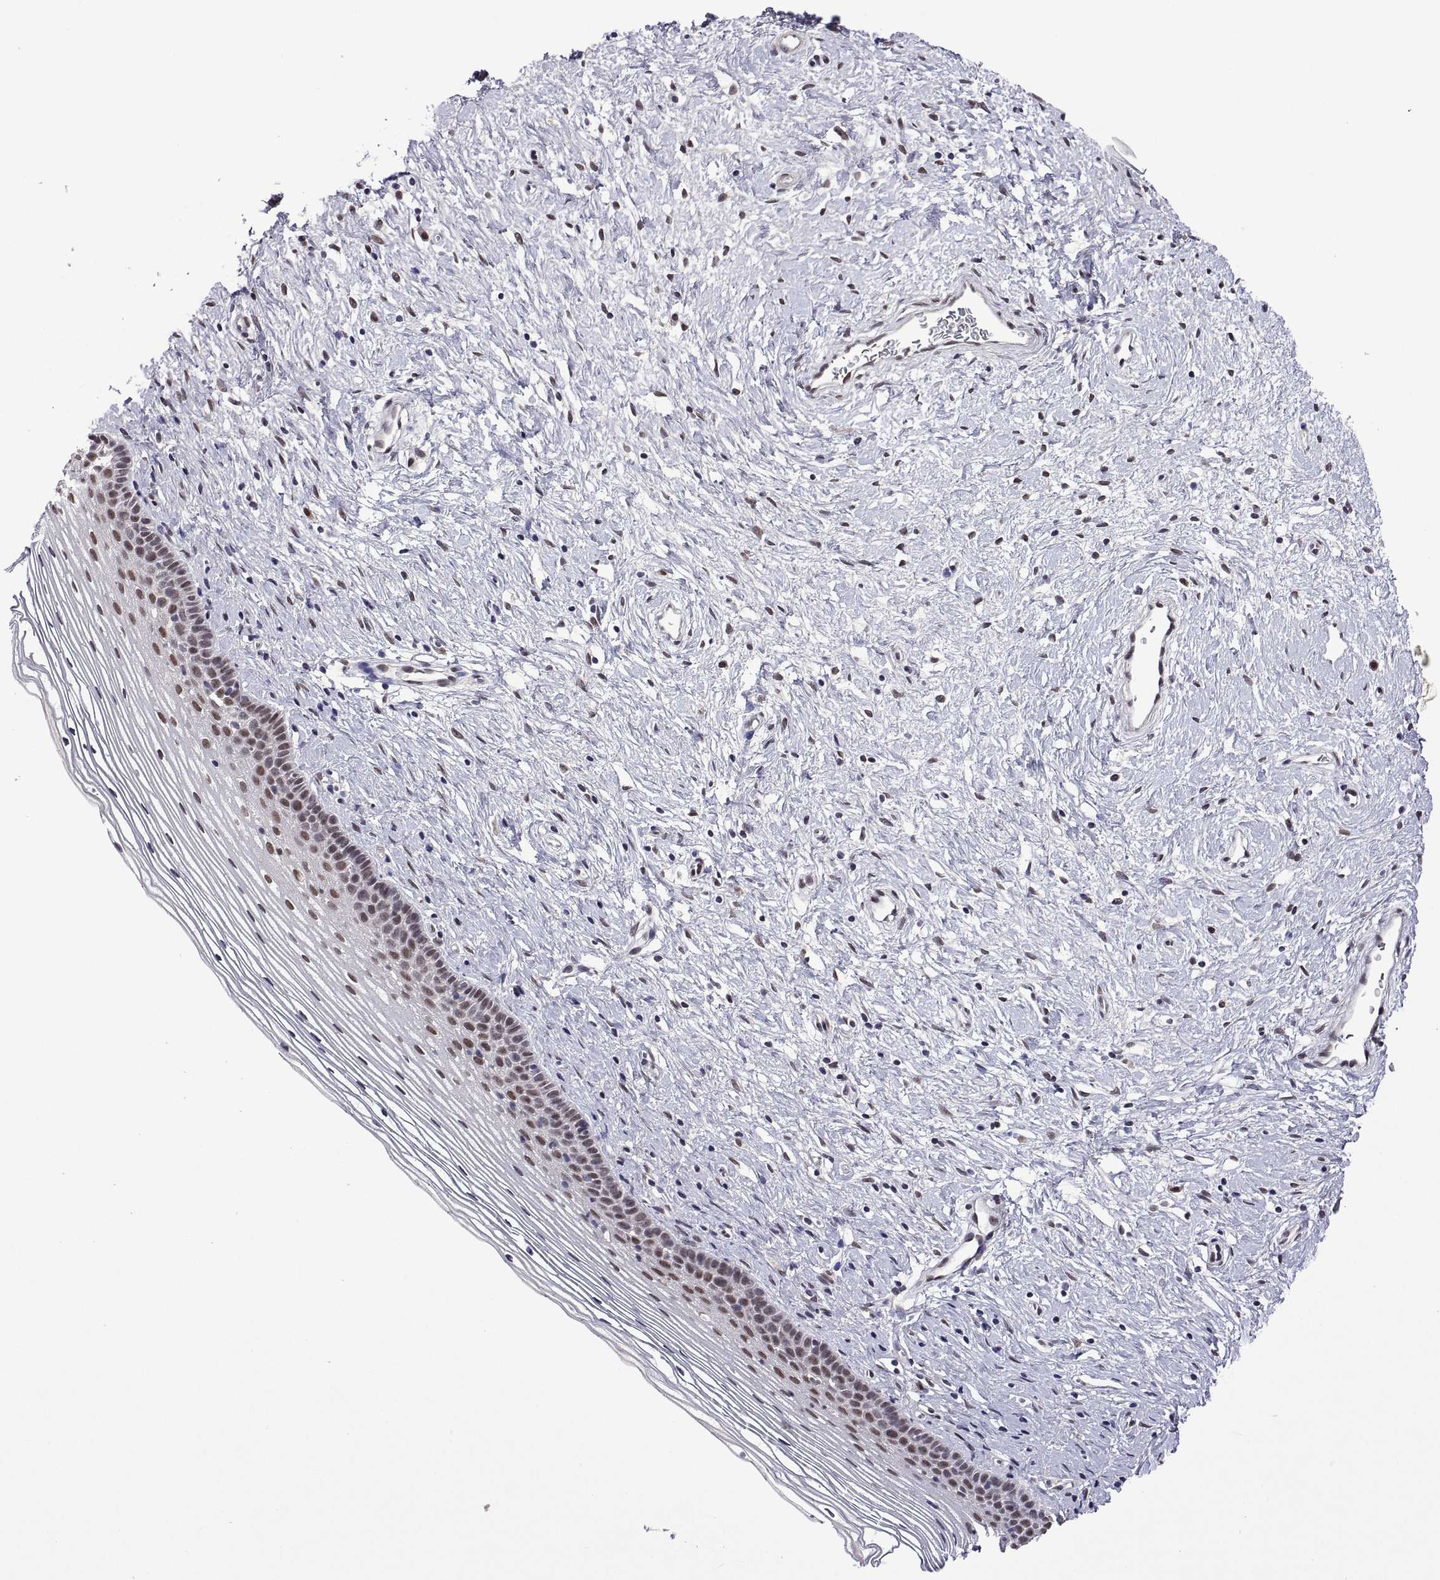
{"staining": {"intensity": "weak", "quantity": ">75%", "location": "nuclear"}, "tissue": "cervix", "cell_type": "Glandular cells", "image_type": "normal", "snomed": [{"axis": "morphology", "description": "Normal tissue, NOS"}, {"axis": "topography", "description": "Cervix"}], "caption": "A low amount of weak nuclear positivity is seen in approximately >75% of glandular cells in normal cervix.", "gene": "NR4A1", "patient": {"sex": "female", "age": 39}}